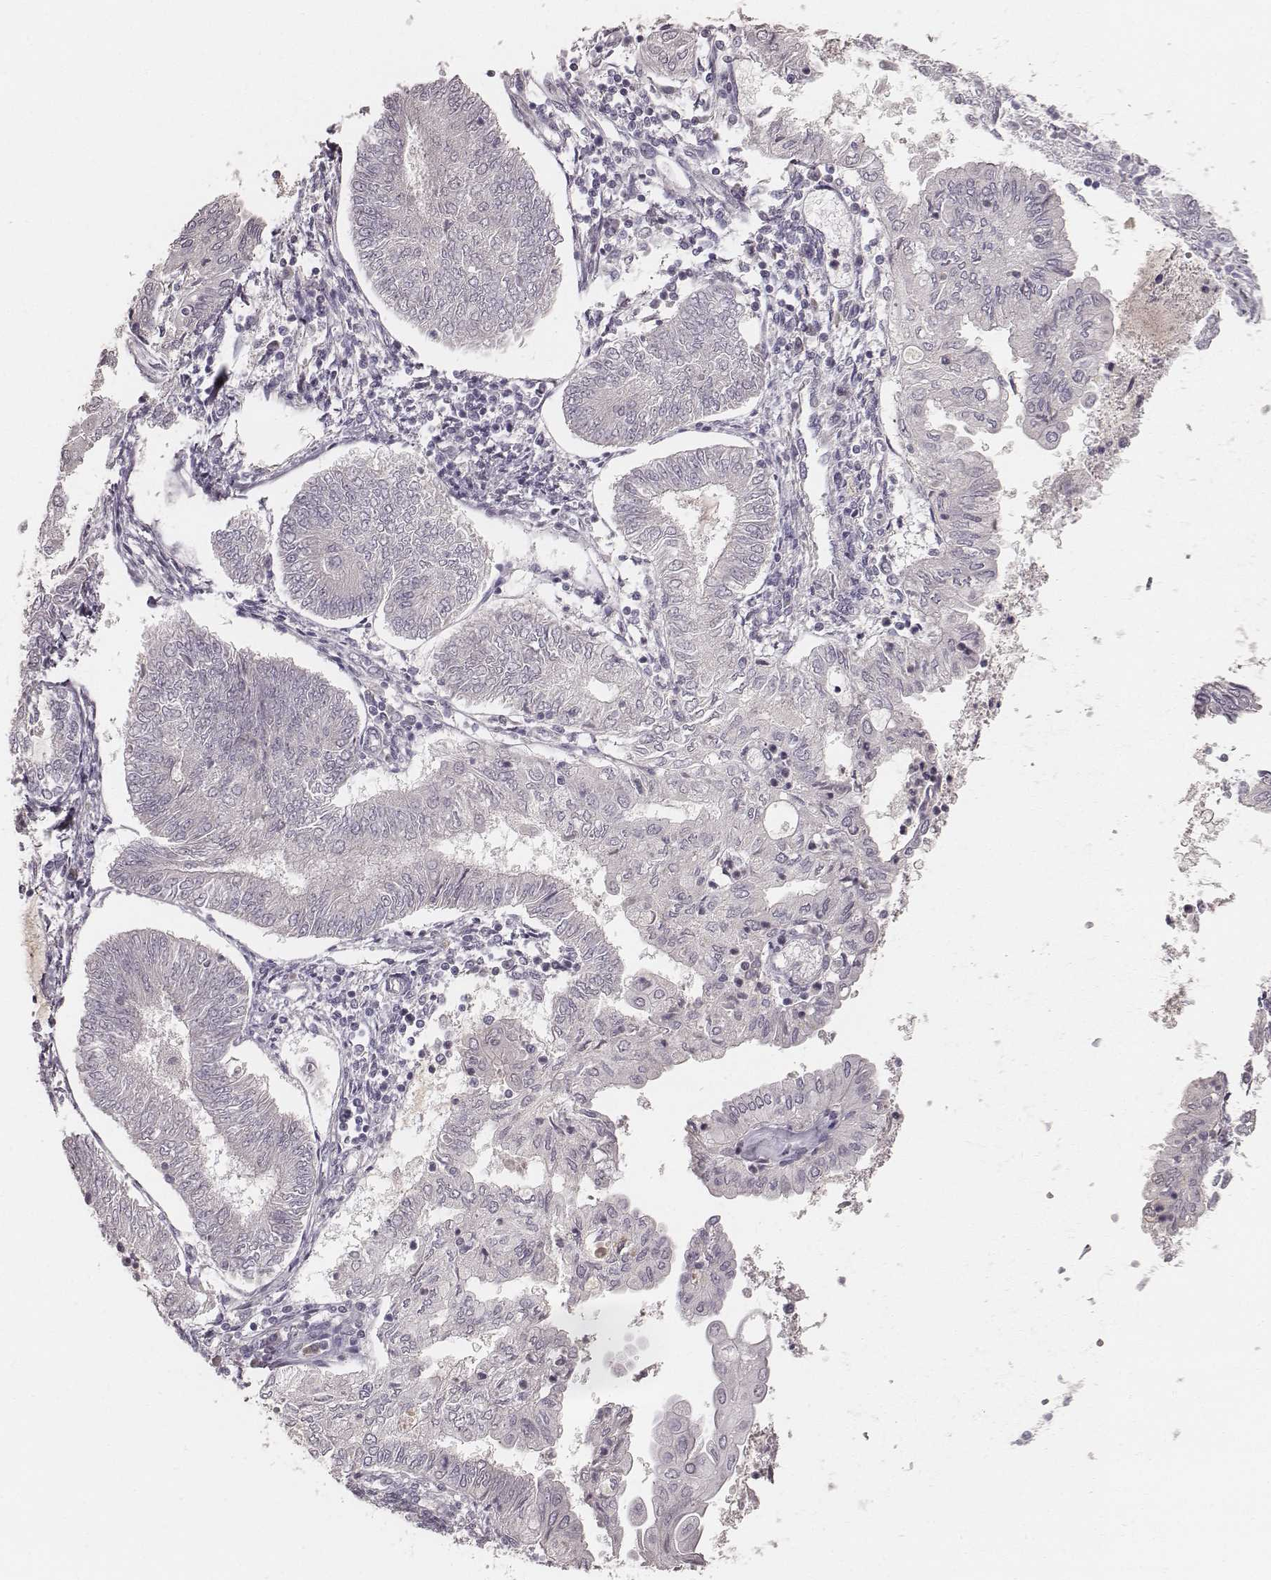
{"staining": {"intensity": "negative", "quantity": "none", "location": "none"}, "tissue": "endometrial cancer", "cell_type": "Tumor cells", "image_type": "cancer", "snomed": [{"axis": "morphology", "description": "Adenocarcinoma, NOS"}, {"axis": "topography", "description": "Endometrium"}], "caption": "Immunohistochemical staining of endometrial cancer (adenocarcinoma) exhibits no significant staining in tumor cells.", "gene": "LY6K", "patient": {"sex": "female", "age": 68}}